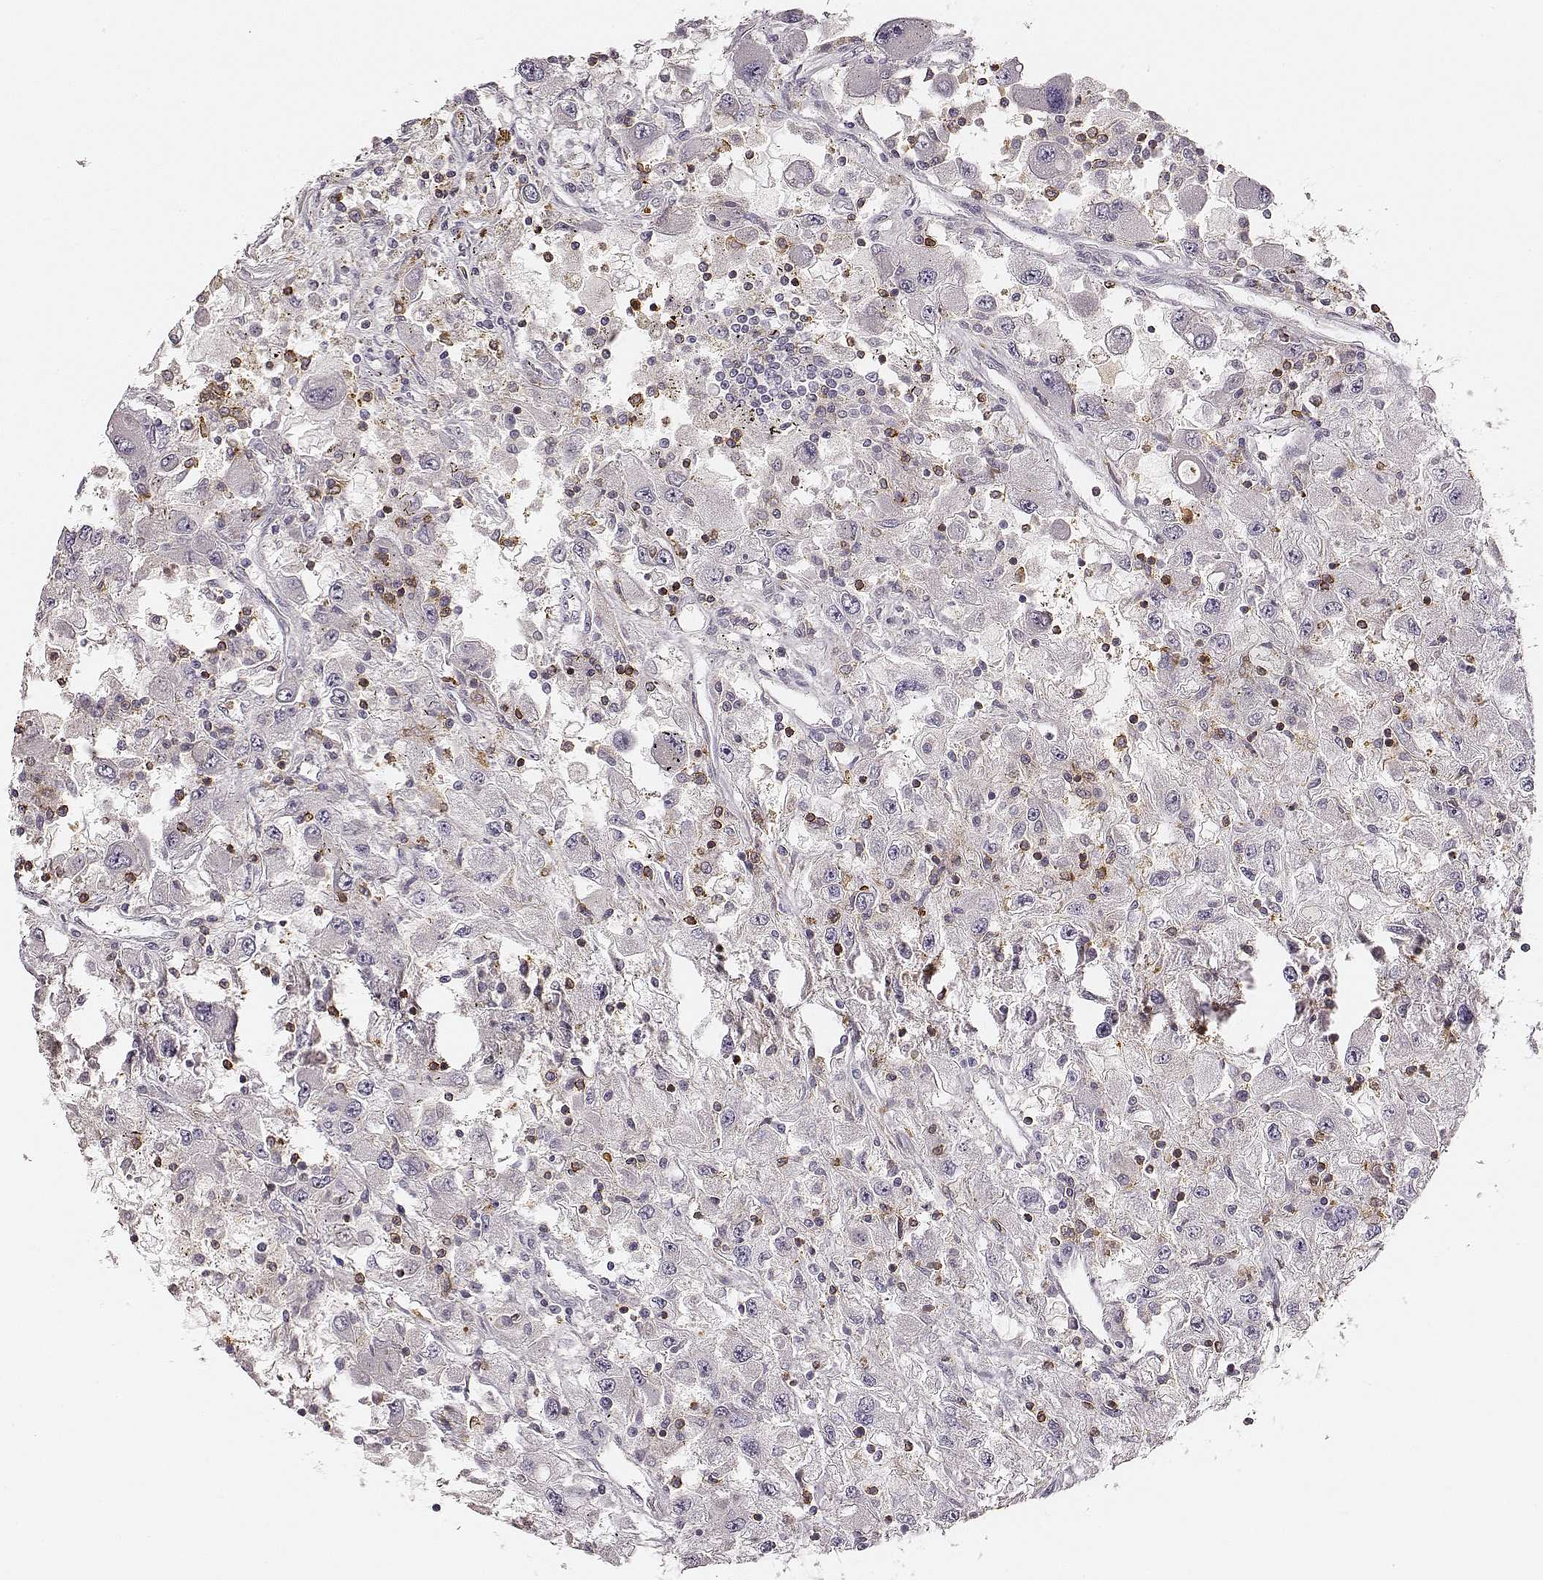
{"staining": {"intensity": "negative", "quantity": "none", "location": "none"}, "tissue": "renal cancer", "cell_type": "Tumor cells", "image_type": "cancer", "snomed": [{"axis": "morphology", "description": "Adenocarcinoma, NOS"}, {"axis": "topography", "description": "Kidney"}], "caption": "A high-resolution histopathology image shows immunohistochemistry (IHC) staining of renal cancer (adenocarcinoma), which displays no significant positivity in tumor cells.", "gene": "ZYX", "patient": {"sex": "female", "age": 67}}